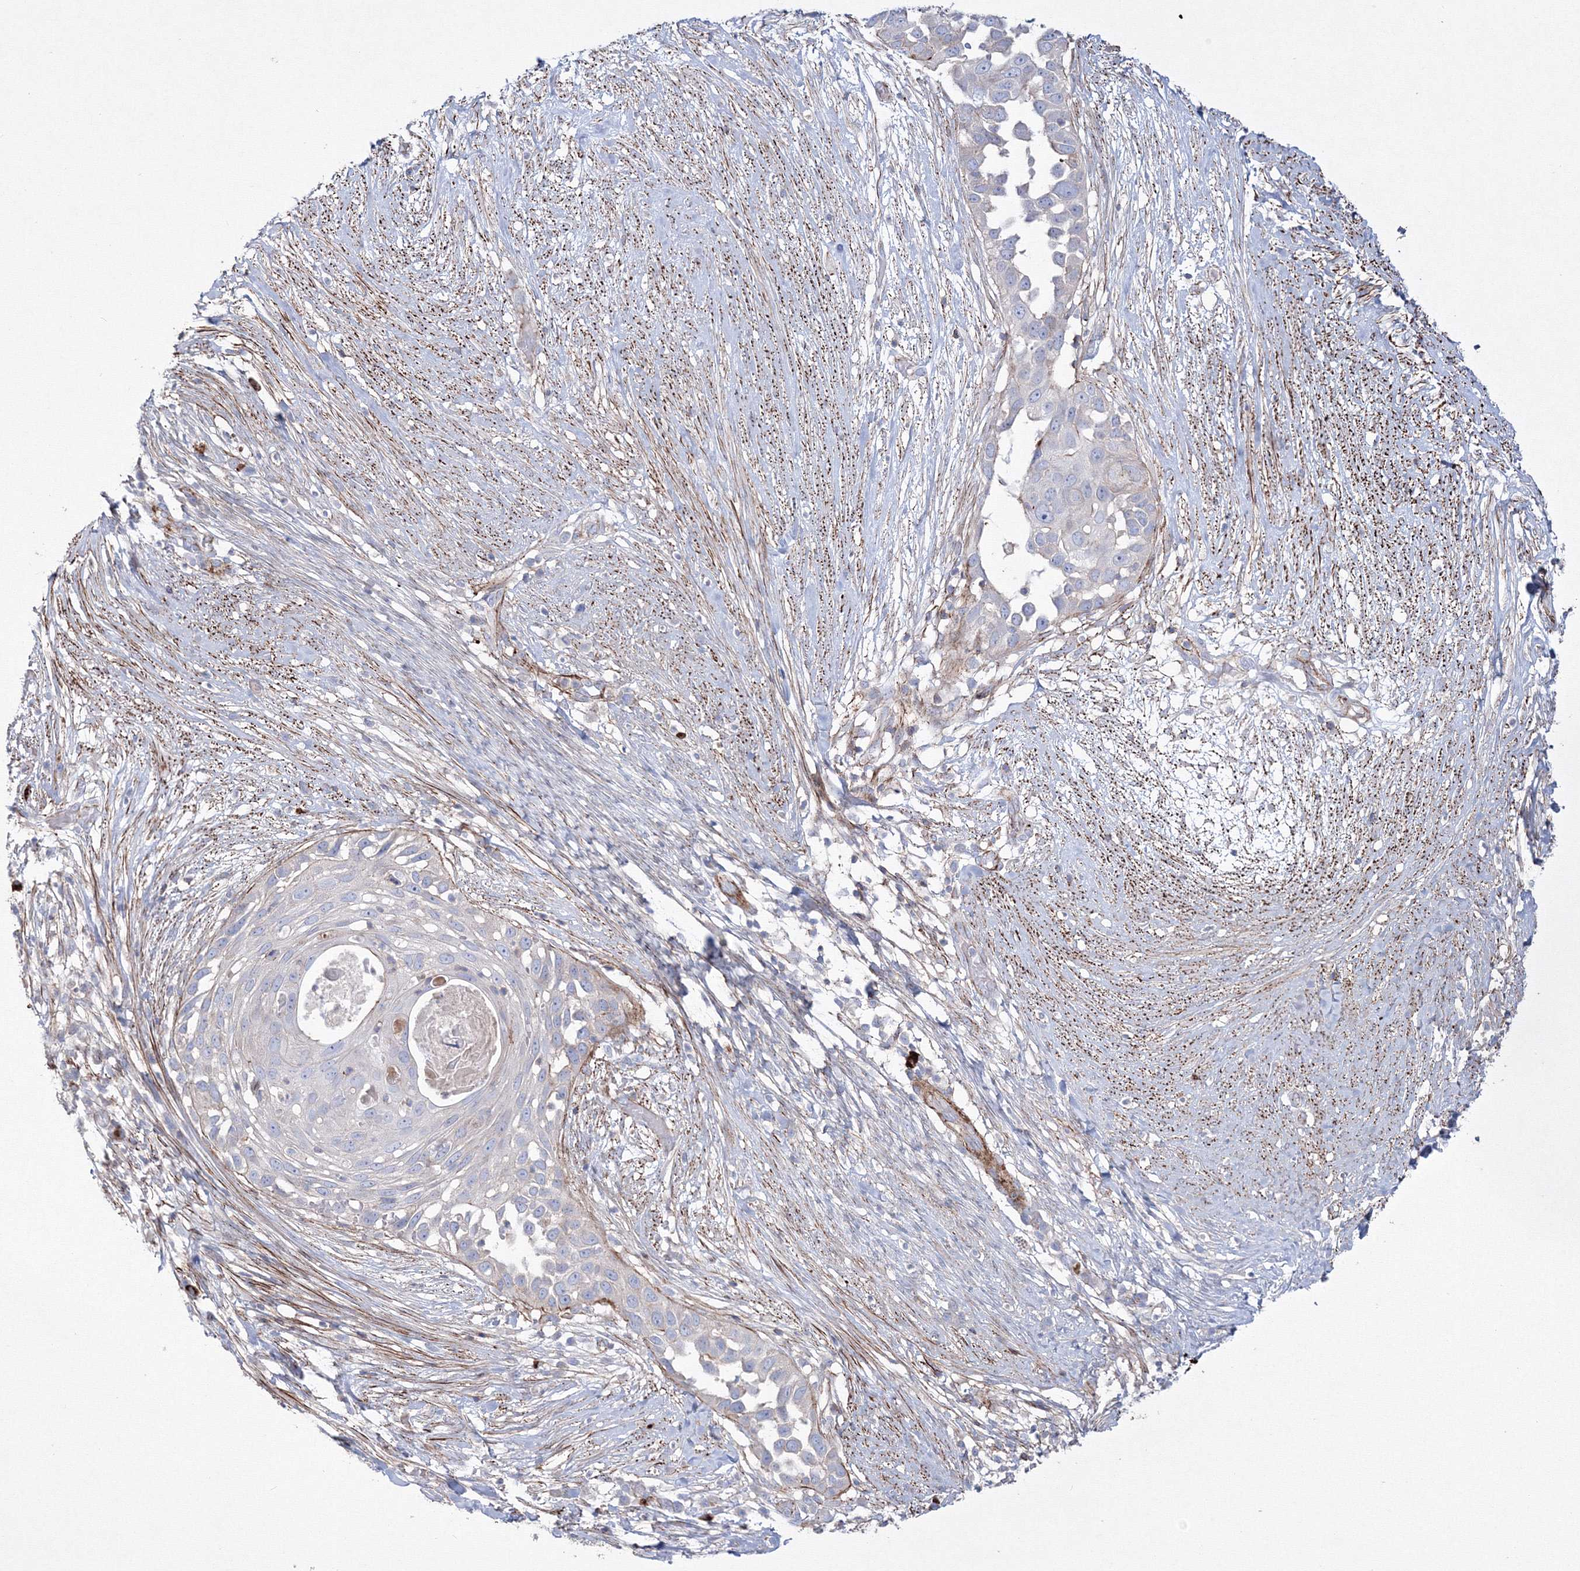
{"staining": {"intensity": "negative", "quantity": "none", "location": "none"}, "tissue": "skin cancer", "cell_type": "Tumor cells", "image_type": "cancer", "snomed": [{"axis": "morphology", "description": "Squamous cell carcinoma, NOS"}, {"axis": "topography", "description": "Skin"}], "caption": "The immunohistochemistry micrograph has no significant expression in tumor cells of skin squamous cell carcinoma tissue.", "gene": "GPR82", "patient": {"sex": "female", "age": 44}}